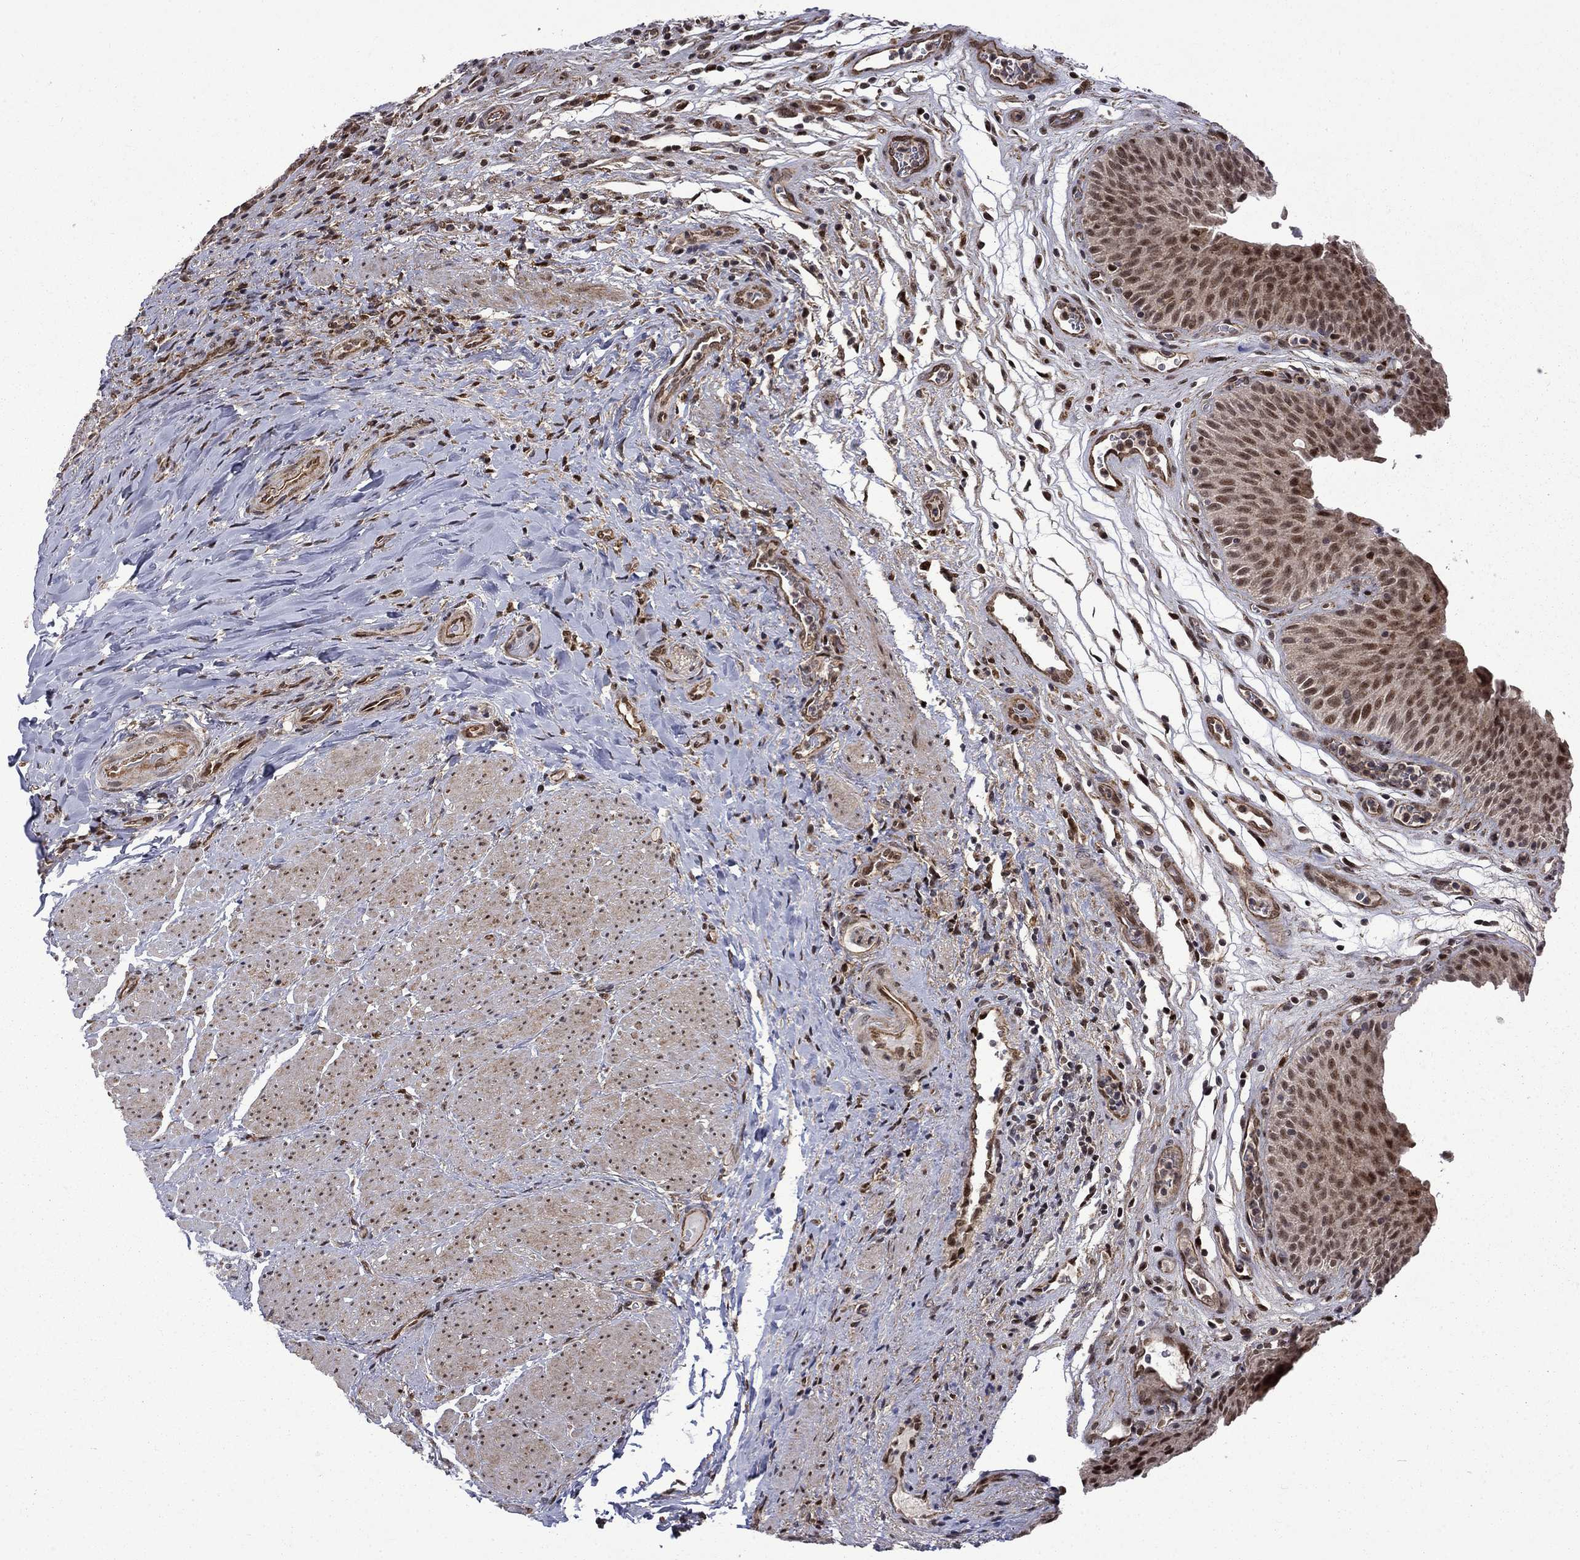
{"staining": {"intensity": "moderate", "quantity": "25%-75%", "location": "cytoplasmic/membranous,nuclear"}, "tissue": "urinary bladder", "cell_type": "Urothelial cells", "image_type": "normal", "snomed": [{"axis": "morphology", "description": "Normal tissue, NOS"}, {"axis": "topography", "description": "Urinary bladder"}], "caption": "Brown immunohistochemical staining in unremarkable urinary bladder reveals moderate cytoplasmic/membranous,nuclear staining in approximately 25%-75% of urothelial cells.", "gene": "KPNA3", "patient": {"sex": "male", "age": 66}}